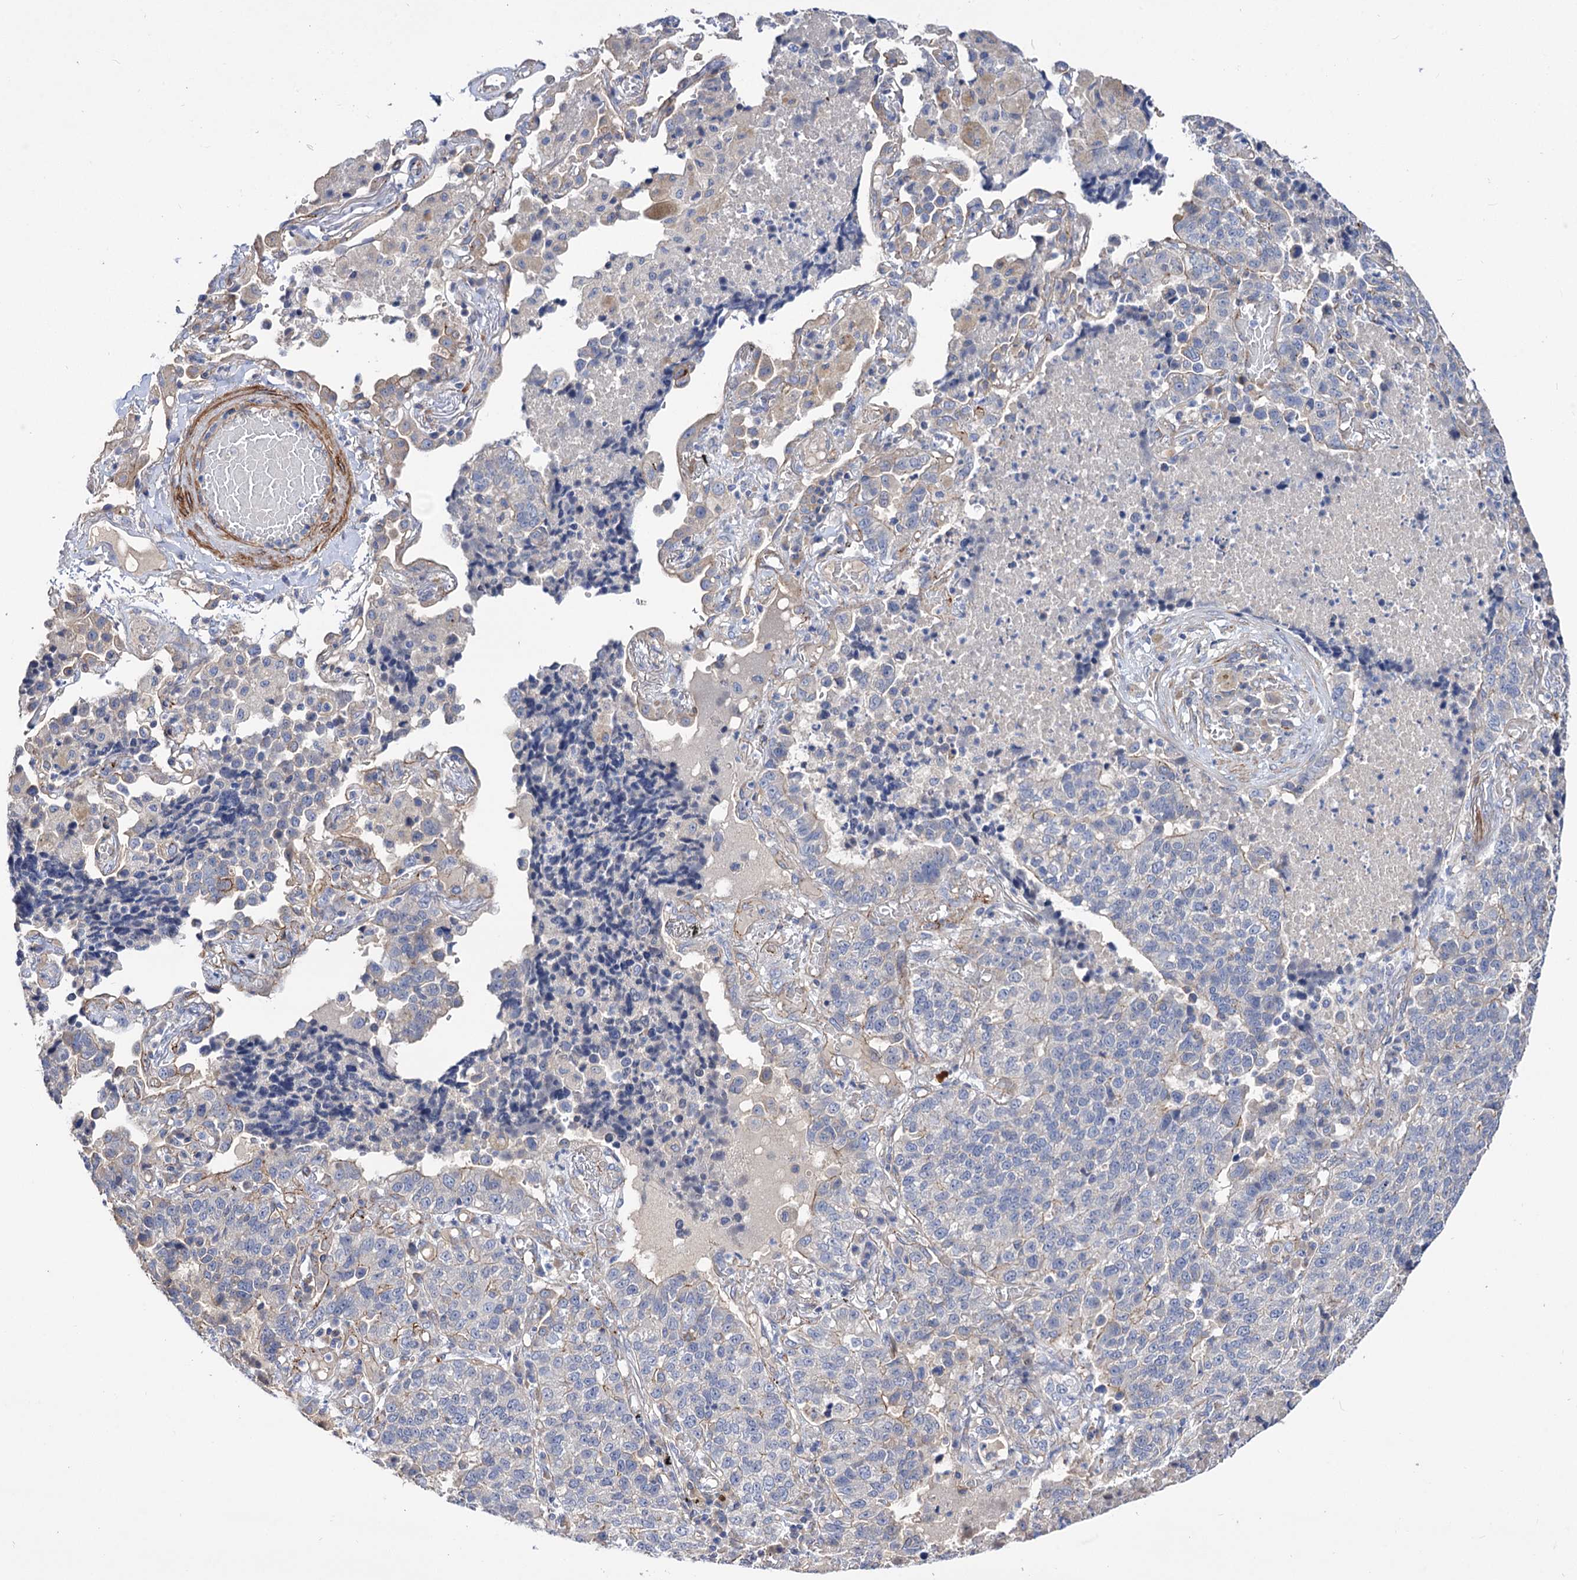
{"staining": {"intensity": "negative", "quantity": "none", "location": "none"}, "tissue": "lung cancer", "cell_type": "Tumor cells", "image_type": "cancer", "snomed": [{"axis": "morphology", "description": "Adenocarcinoma, NOS"}, {"axis": "topography", "description": "Lung"}], "caption": "This is a micrograph of immunohistochemistry (IHC) staining of adenocarcinoma (lung), which shows no positivity in tumor cells. (DAB (3,3'-diaminobenzidine) immunohistochemistry with hematoxylin counter stain).", "gene": "NUDCD2", "patient": {"sex": "male", "age": 49}}